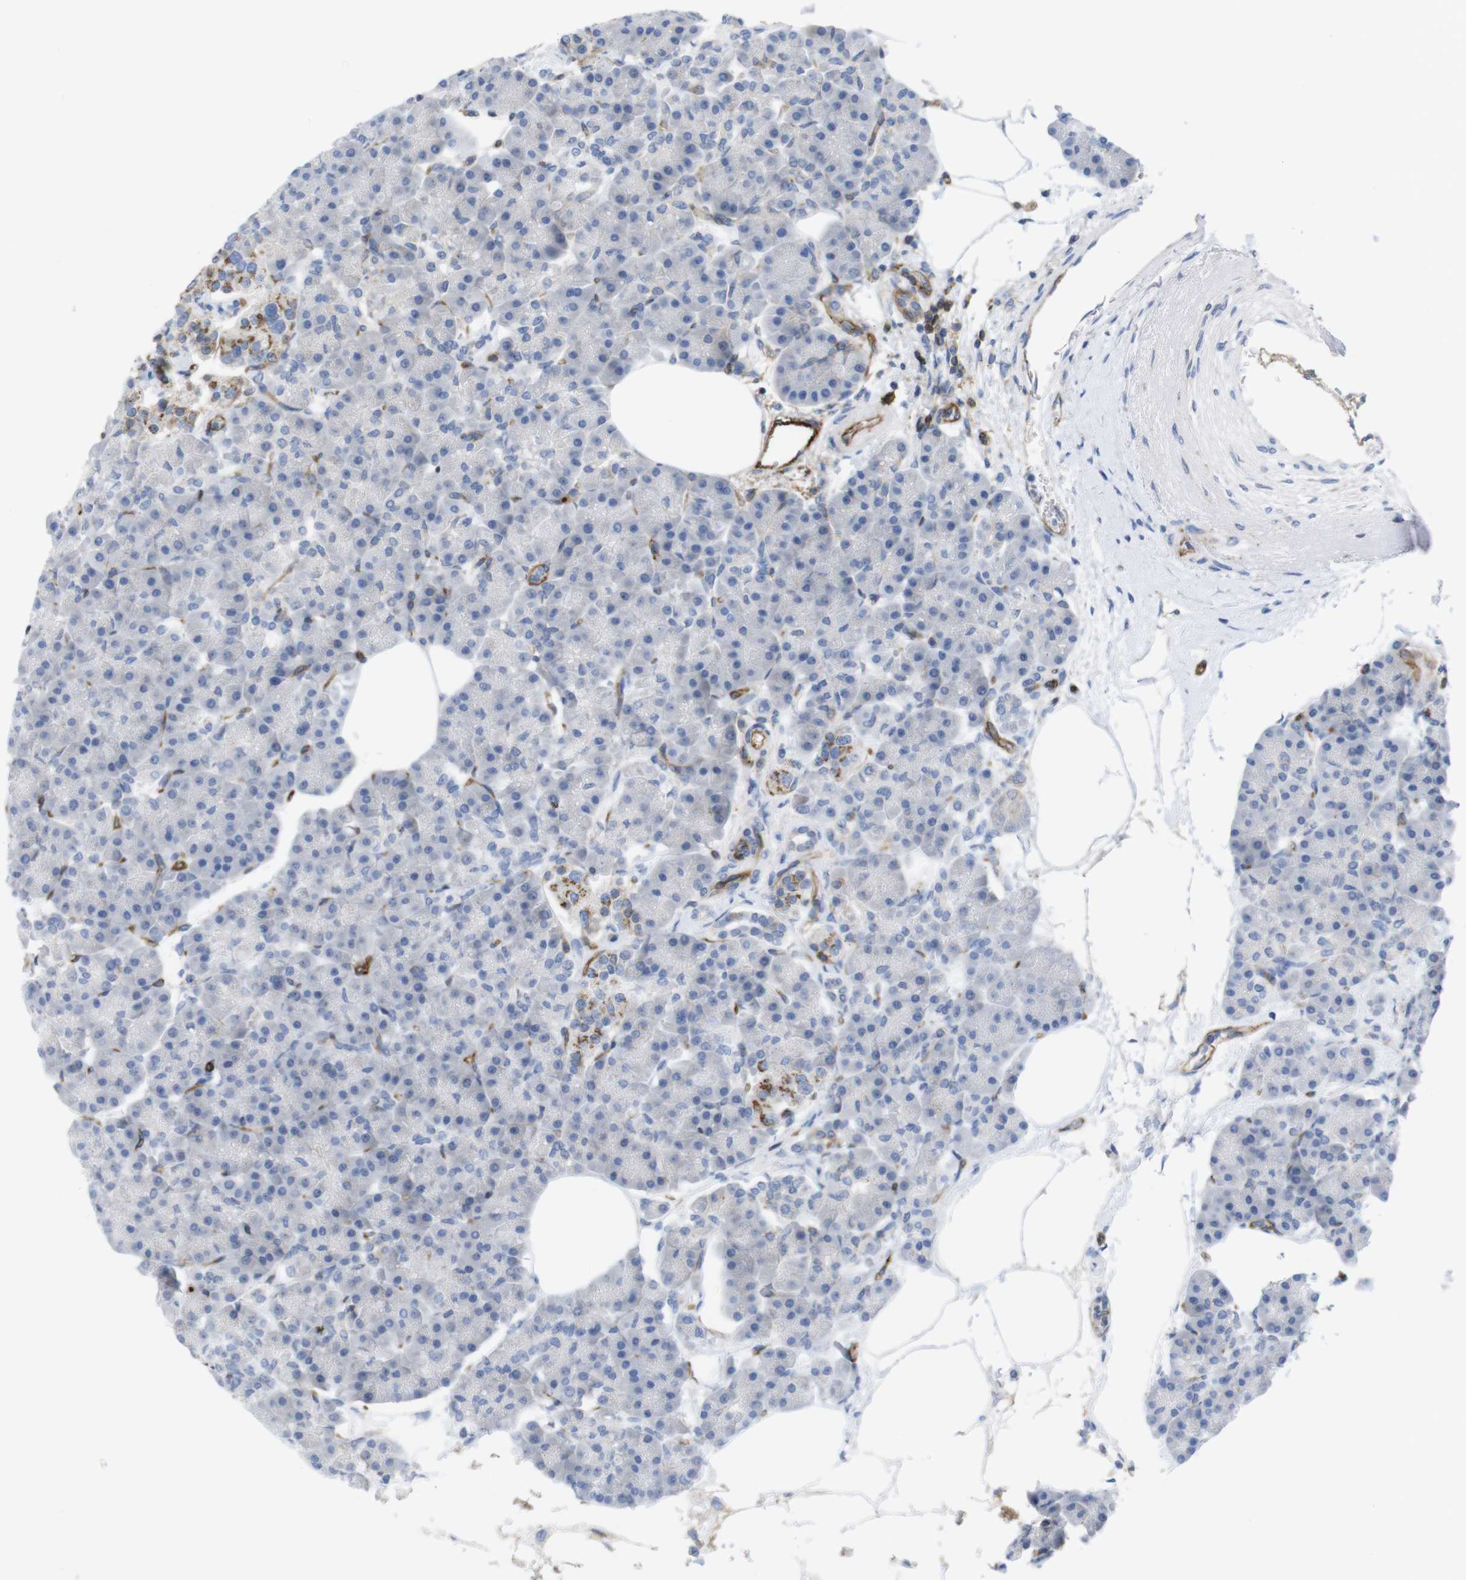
{"staining": {"intensity": "negative", "quantity": "none", "location": "none"}, "tissue": "pancreas", "cell_type": "Exocrine glandular cells", "image_type": "normal", "snomed": [{"axis": "morphology", "description": "Normal tissue, NOS"}, {"axis": "topography", "description": "Pancreas"}], "caption": "An immunohistochemistry photomicrograph of benign pancreas is shown. There is no staining in exocrine glandular cells of pancreas. (IHC, brightfield microscopy, high magnification).", "gene": "CCR6", "patient": {"sex": "female", "age": 70}}